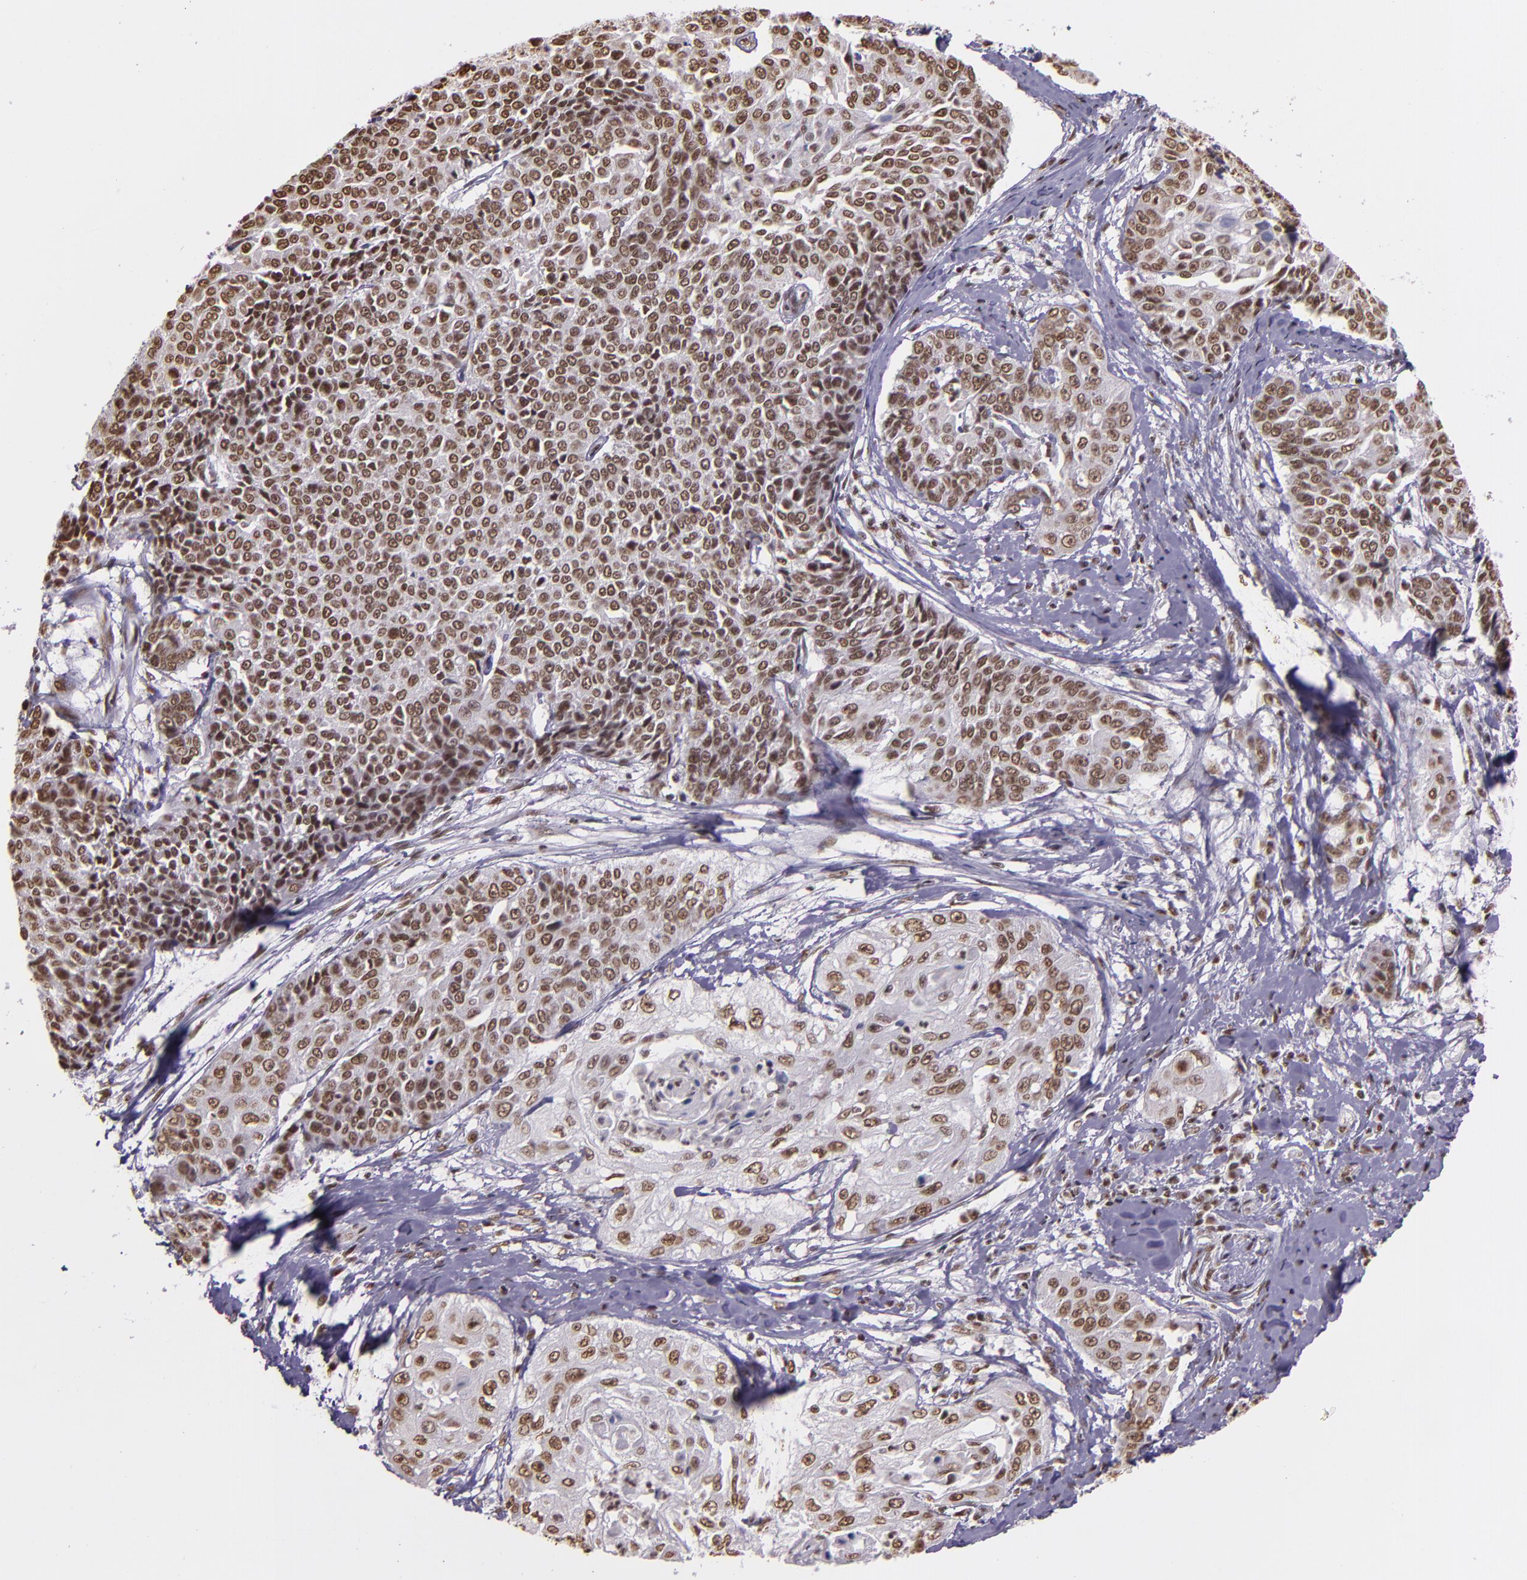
{"staining": {"intensity": "moderate", "quantity": ">75%", "location": "nuclear"}, "tissue": "cervical cancer", "cell_type": "Tumor cells", "image_type": "cancer", "snomed": [{"axis": "morphology", "description": "Squamous cell carcinoma, NOS"}, {"axis": "topography", "description": "Cervix"}], "caption": "Protein staining of squamous cell carcinoma (cervical) tissue exhibits moderate nuclear expression in approximately >75% of tumor cells.", "gene": "USF1", "patient": {"sex": "female", "age": 64}}